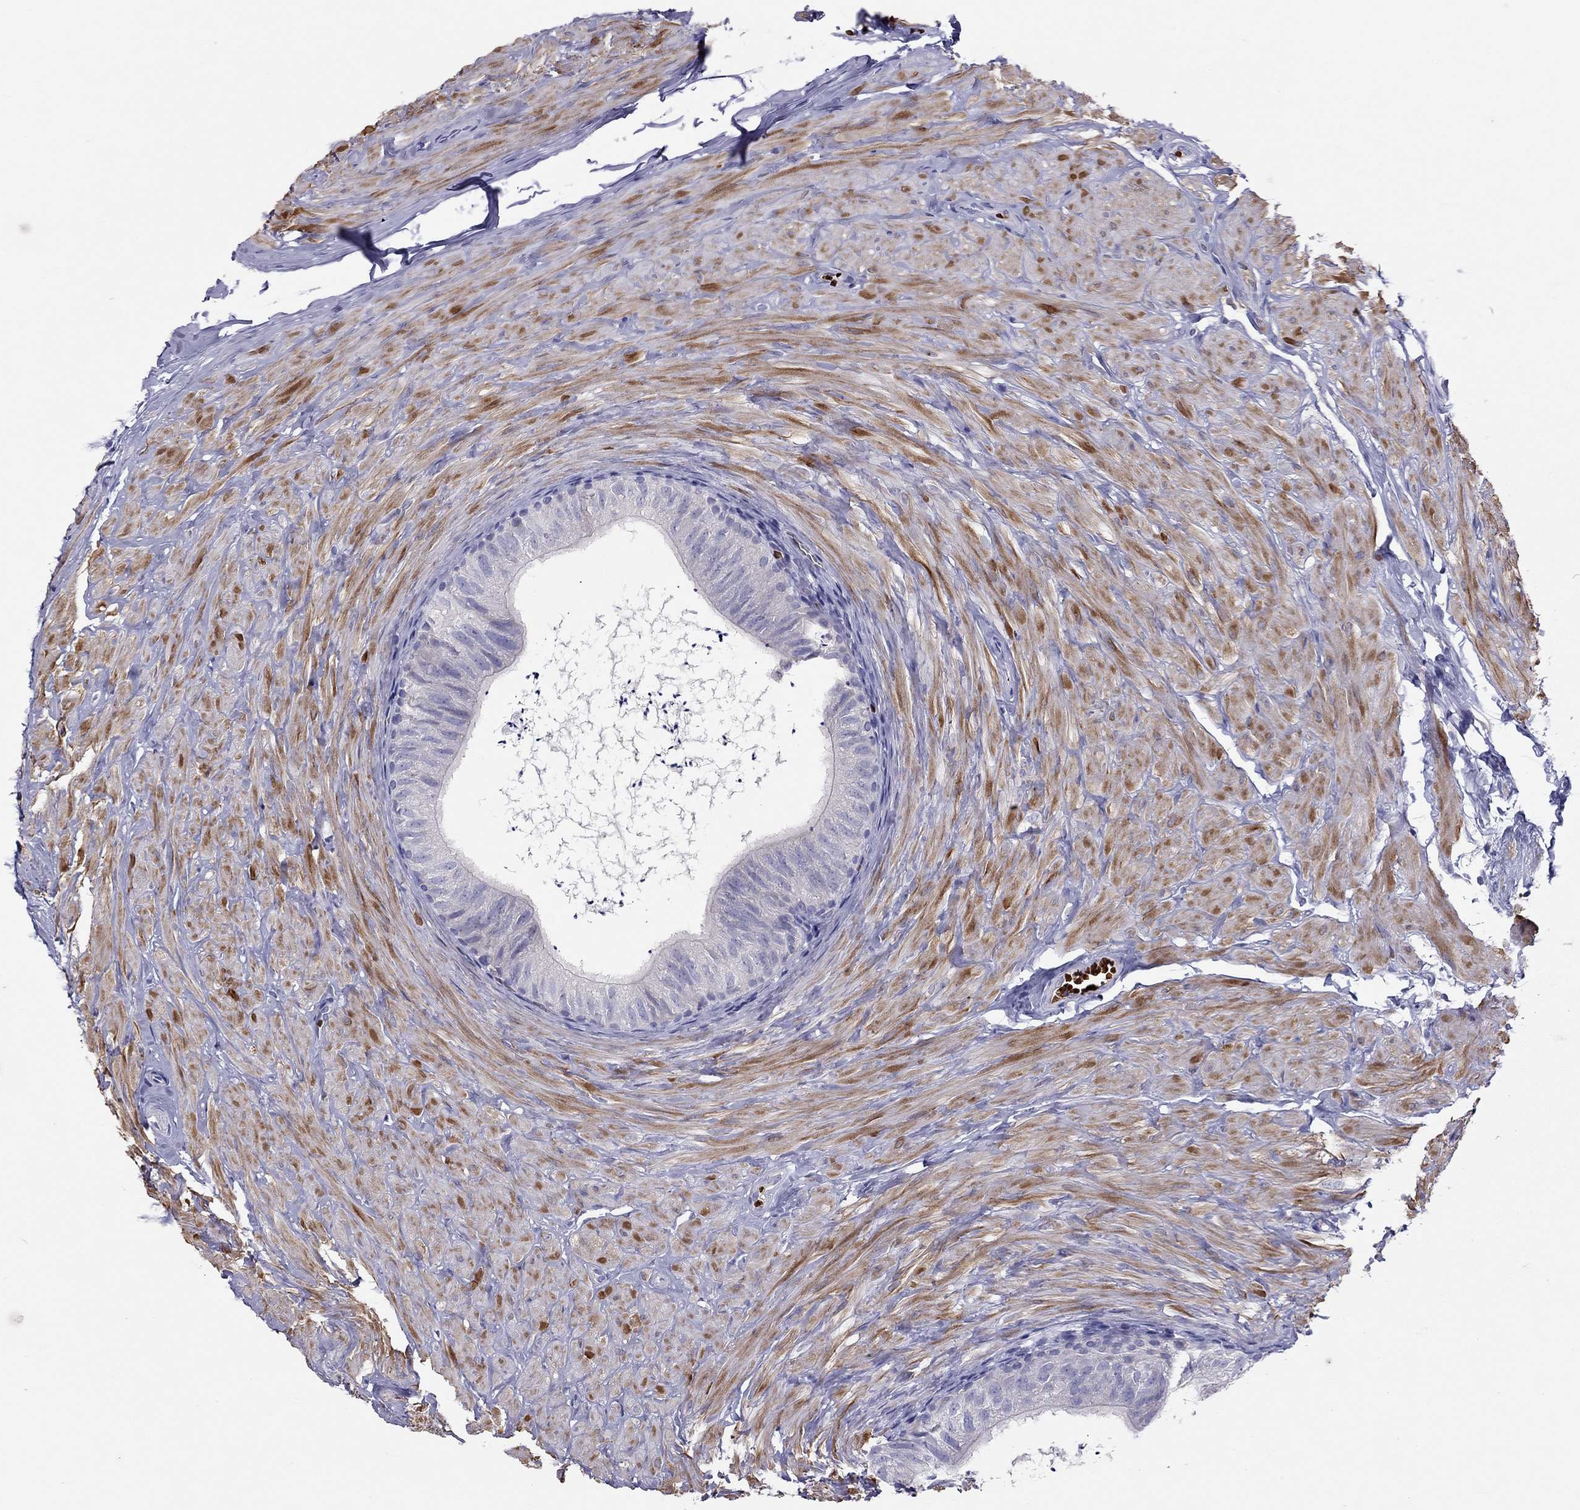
{"staining": {"intensity": "negative", "quantity": "none", "location": "none"}, "tissue": "epididymis", "cell_type": "Glandular cells", "image_type": "normal", "snomed": [{"axis": "morphology", "description": "Normal tissue, NOS"}, {"axis": "topography", "description": "Epididymis"}], "caption": "This micrograph is of unremarkable epididymis stained with IHC to label a protein in brown with the nuclei are counter-stained blue. There is no positivity in glandular cells.", "gene": "FRMD1", "patient": {"sex": "male", "age": 32}}